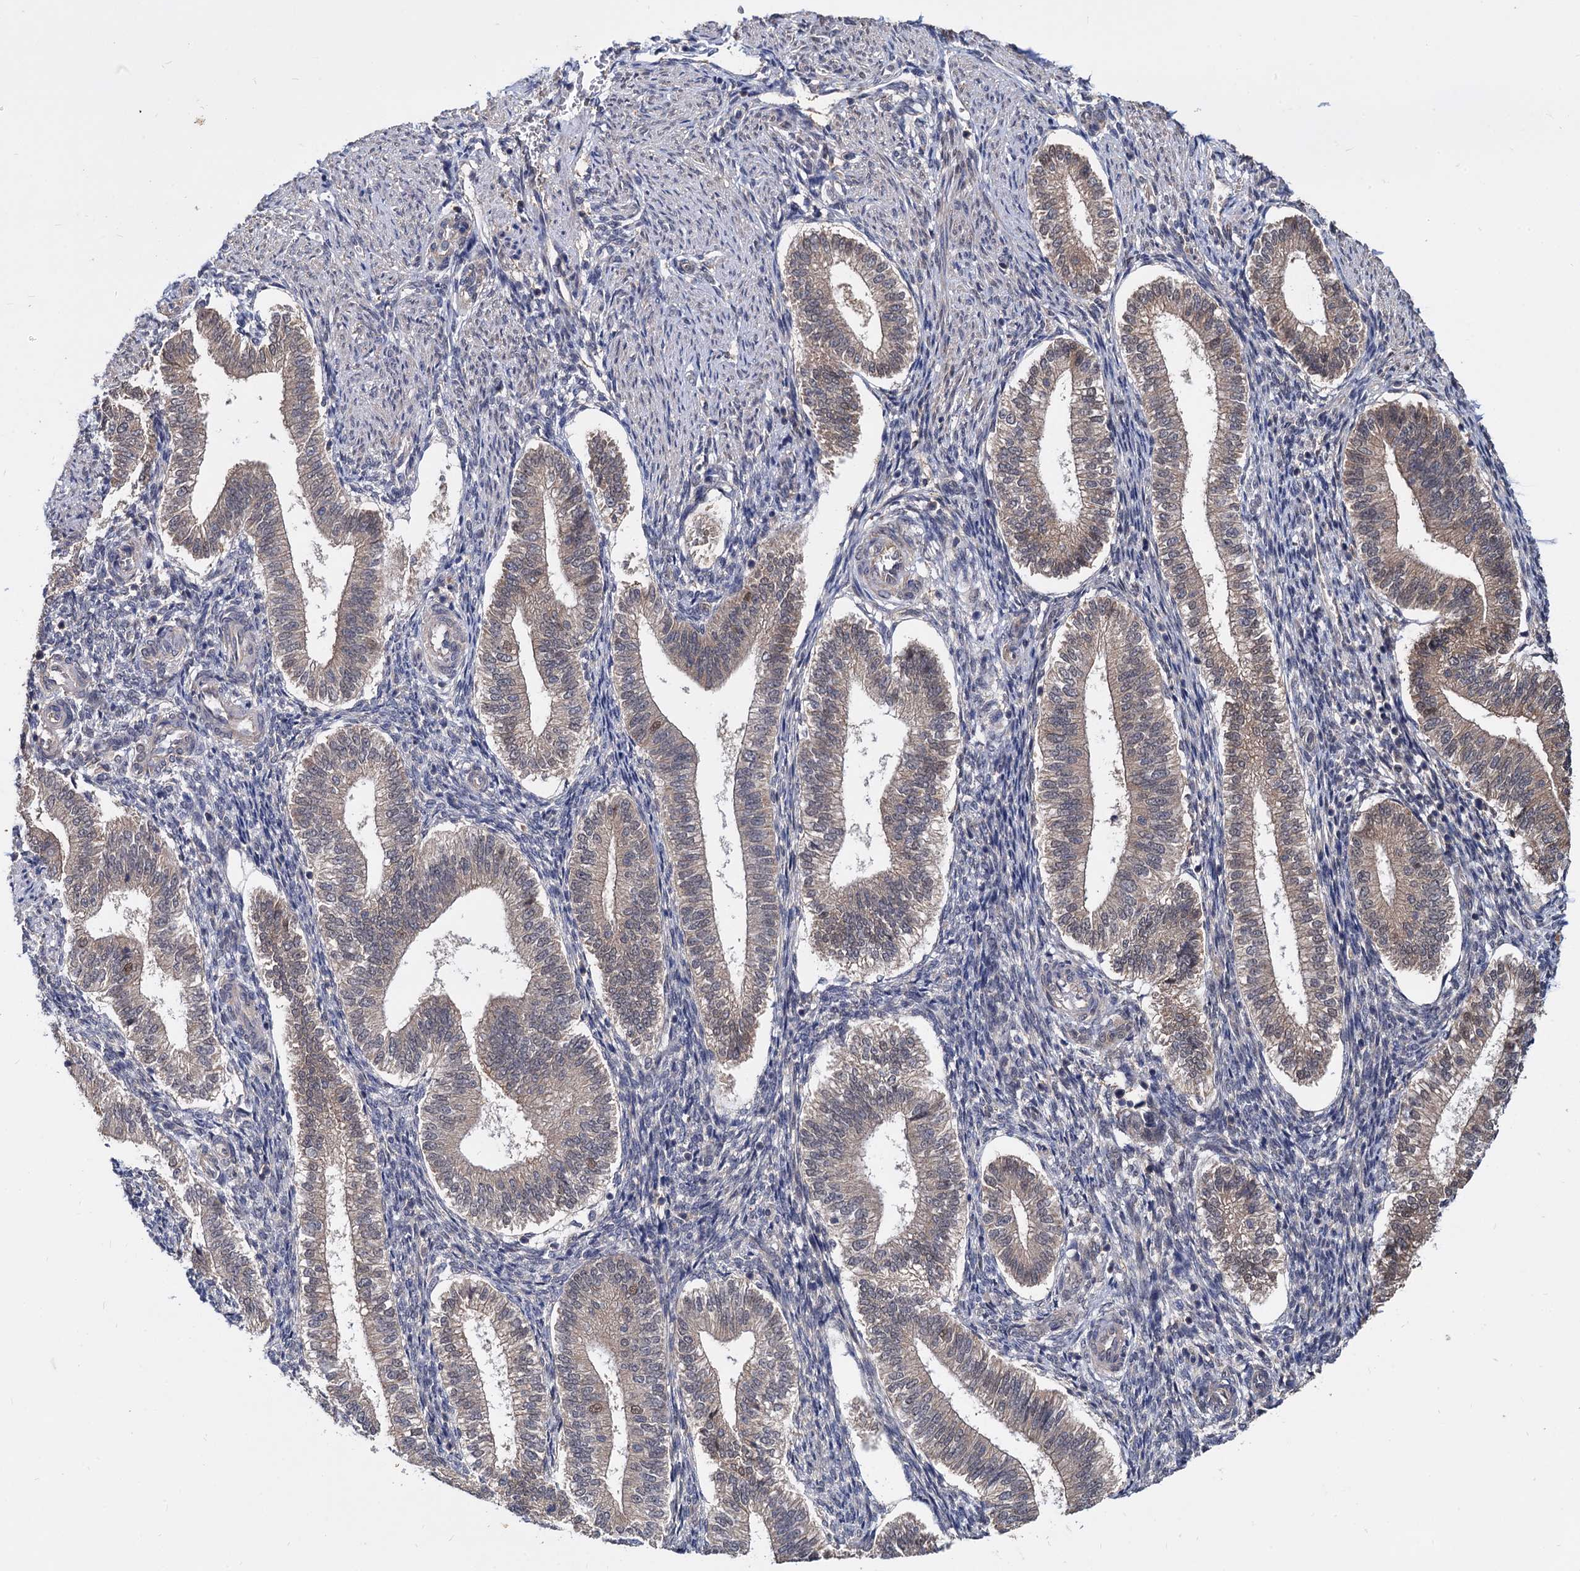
{"staining": {"intensity": "weak", "quantity": "25%-75%", "location": "cytoplasmic/membranous"}, "tissue": "endometrium", "cell_type": "Cells in endometrial stroma", "image_type": "normal", "snomed": [{"axis": "morphology", "description": "Normal tissue, NOS"}, {"axis": "topography", "description": "Endometrium"}], "caption": "Normal endometrium demonstrates weak cytoplasmic/membranous expression in approximately 25%-75% of cells in endometrial stroma, visualized by immunohistochemistry.", "gene": "PSMD4", "patient": {"sex": "female", "age": 25}}